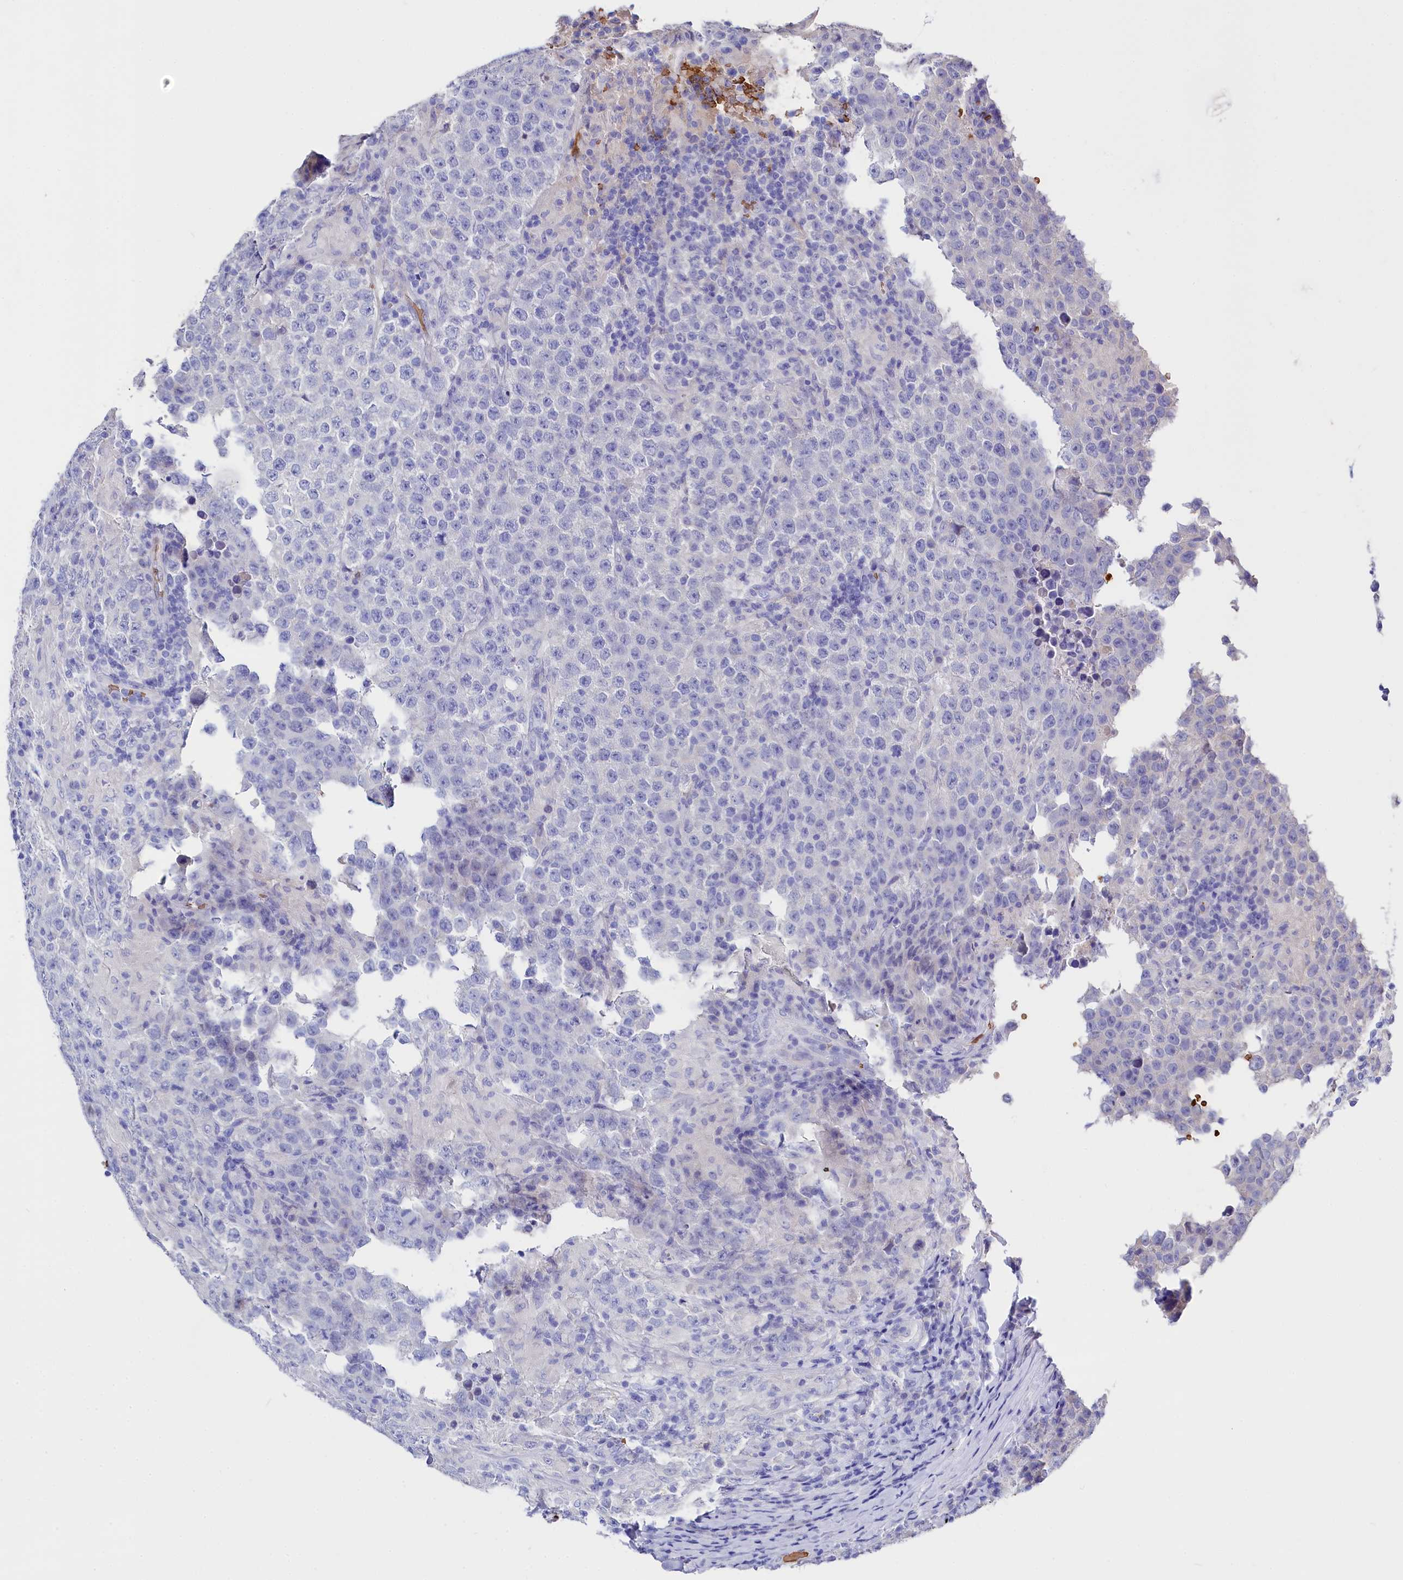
{"staining": {"intensity": "negative", "quantity": "none", "location": "none"}, "tissue": "testis cancer", "cell_type": "Tumor cells", "image_type": "cancer", "snomed": [{"axis": "morphology", "description": "Normal tissue, NOS"}, {"axis": "morphology", "description": "Urothelial carcinoma, High grade"}, {"axis": "morphology", "description": "Seminoma, NOS"}, {"axis": "morphology", "description": "Carcinoma, Embryonal, NOS"}, {"axis": "topography", "description": "Urinary bladder"}, {"axis": "topography", "description": "Testis"}], "caption": "There is no significant expression in tumor cells of testis cancer. The staining is performed using DAB (3,3'-diaminobenzidine) brown chromogen with nuclei counter-stained in using hematoxylin.", "gene": "RPUSD3", "patient": {"sex": "male", "age": 41}}